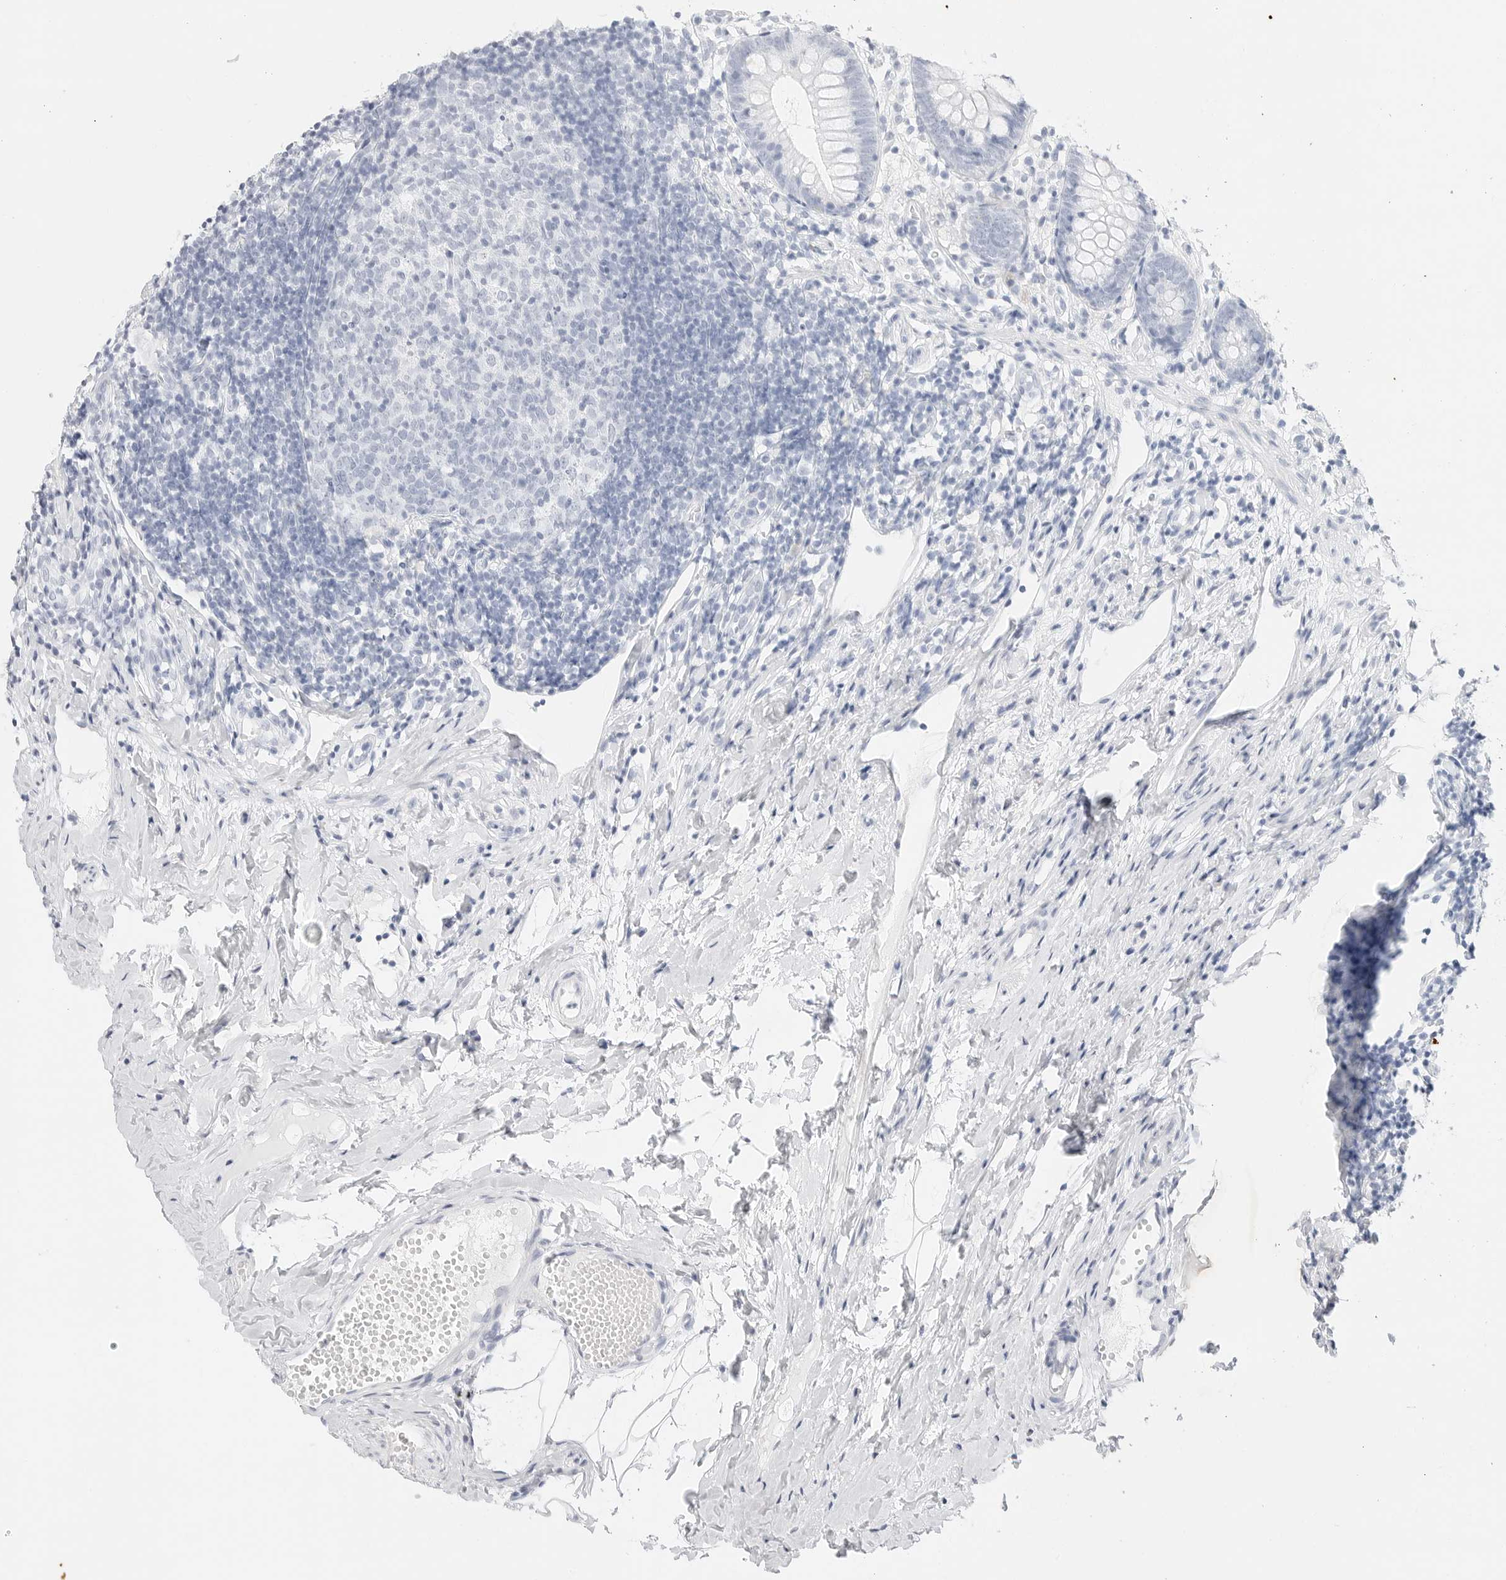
{"staining": {"intensity": "negative", "quantity": "none", "location": "none"}, "tissue": "appendix", "cell_type": "Glandular cells", "image_type": "normal", "snomed": [{"axis": "morphology", "description": "Normal tissue, NOS"}, {"axis": "topography", "description": "Appendix"}], "caption": "This is an immunohistochemistry image of benign appendix. There is no expression in glandular cells.", "gene": "TFF2", "patient": {"sex": "female", "age": 20}}